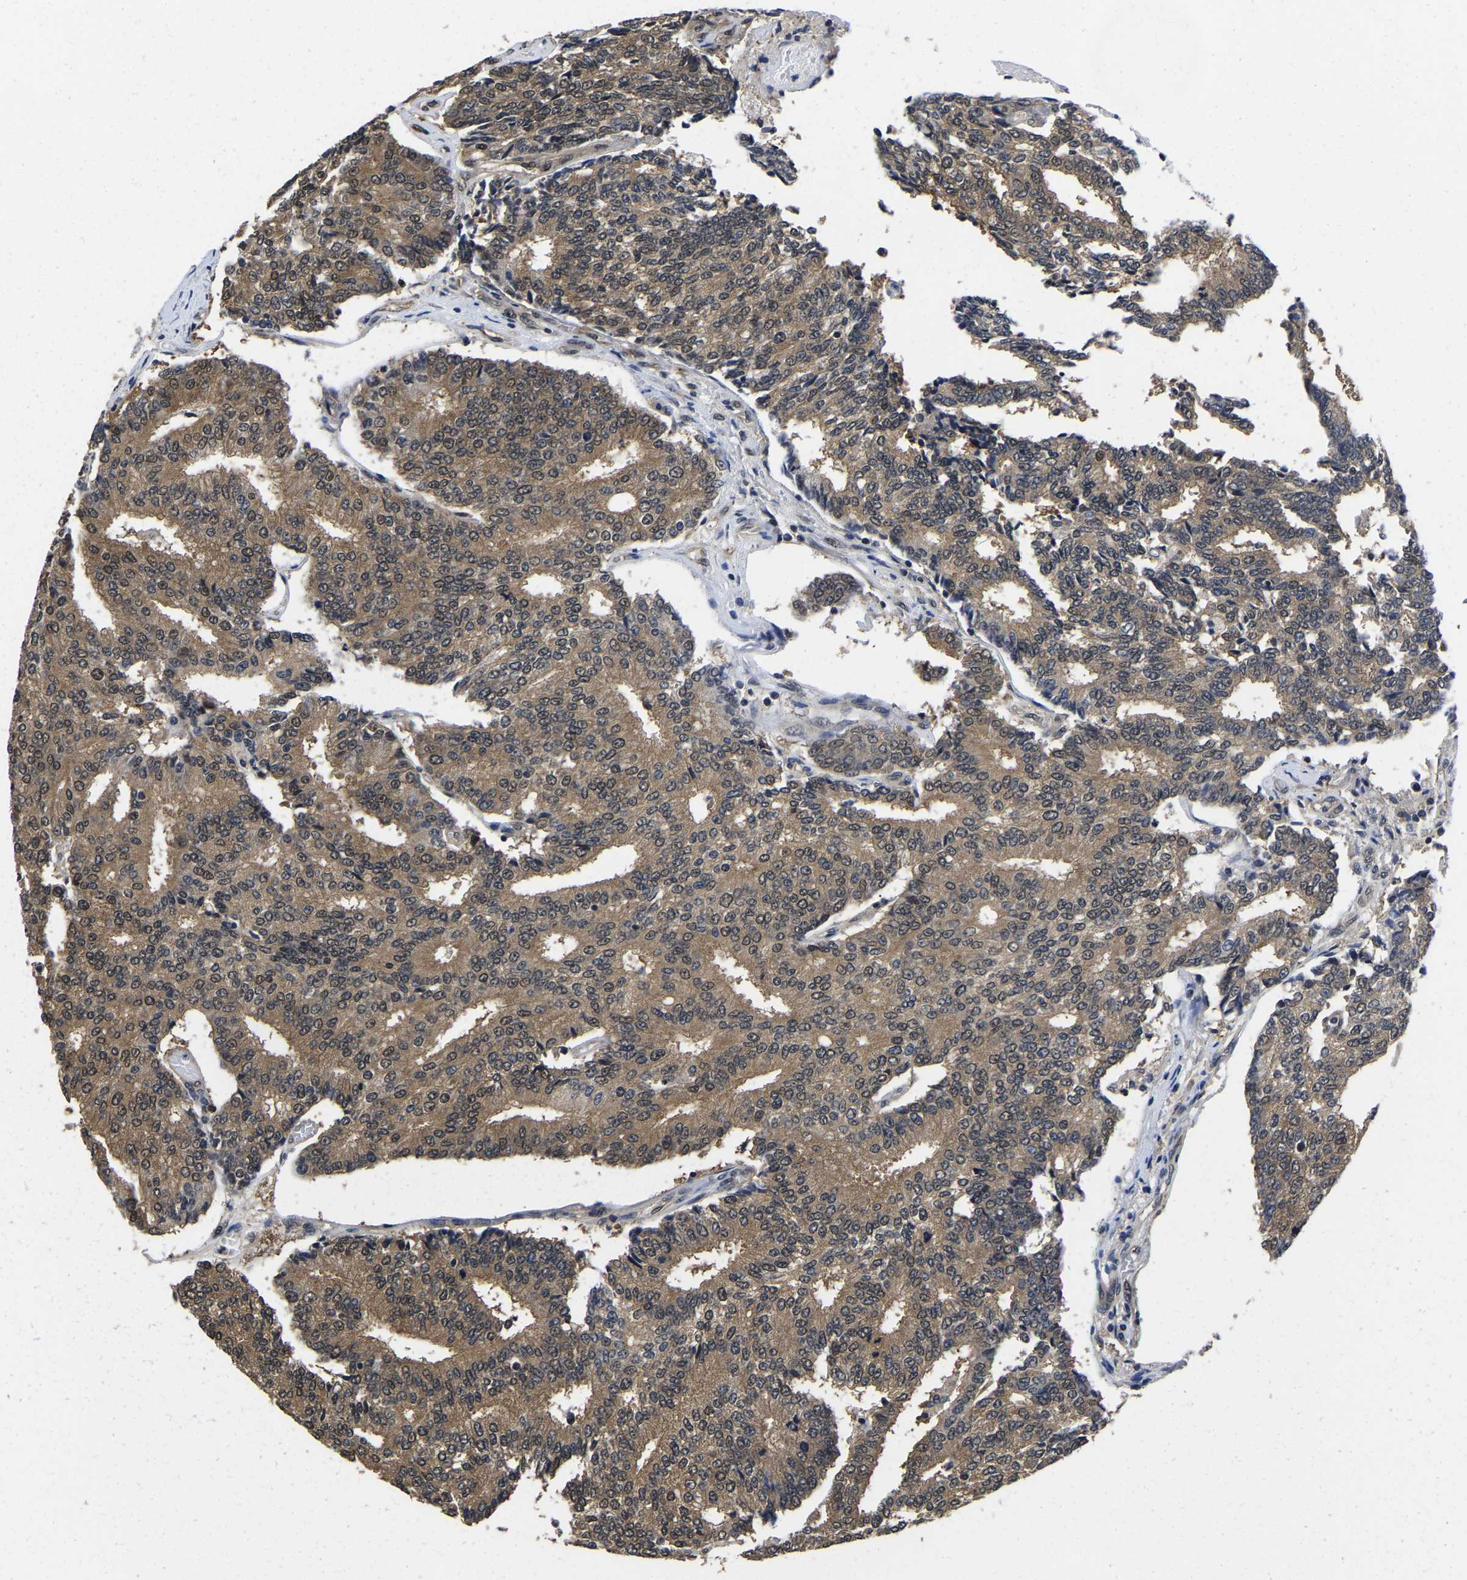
{"staining": {"intensity": "moderate", "quantity": ">75%", "location": "cytoplasmic/membranous,nuclear"}, "tissue": "prostate cancer", "cell_type": "Tumor cells", "image_type": "cancer", "snomed": [{"axis": "morphology", "description": "Adenocarcinoma, High grade"}, {"axis": "topography", "description": "Prostate"}], "caption": "The micrograph shows immunohistochemical staining of adenocarcinoma (high-grade) (prostate). There is moderate cytoplasmic/membranous and nuclear expression is identified in about >75% of tumor cells.", "gene": "MCOLN2", "patient": {"sex": "male", "age": 55}}